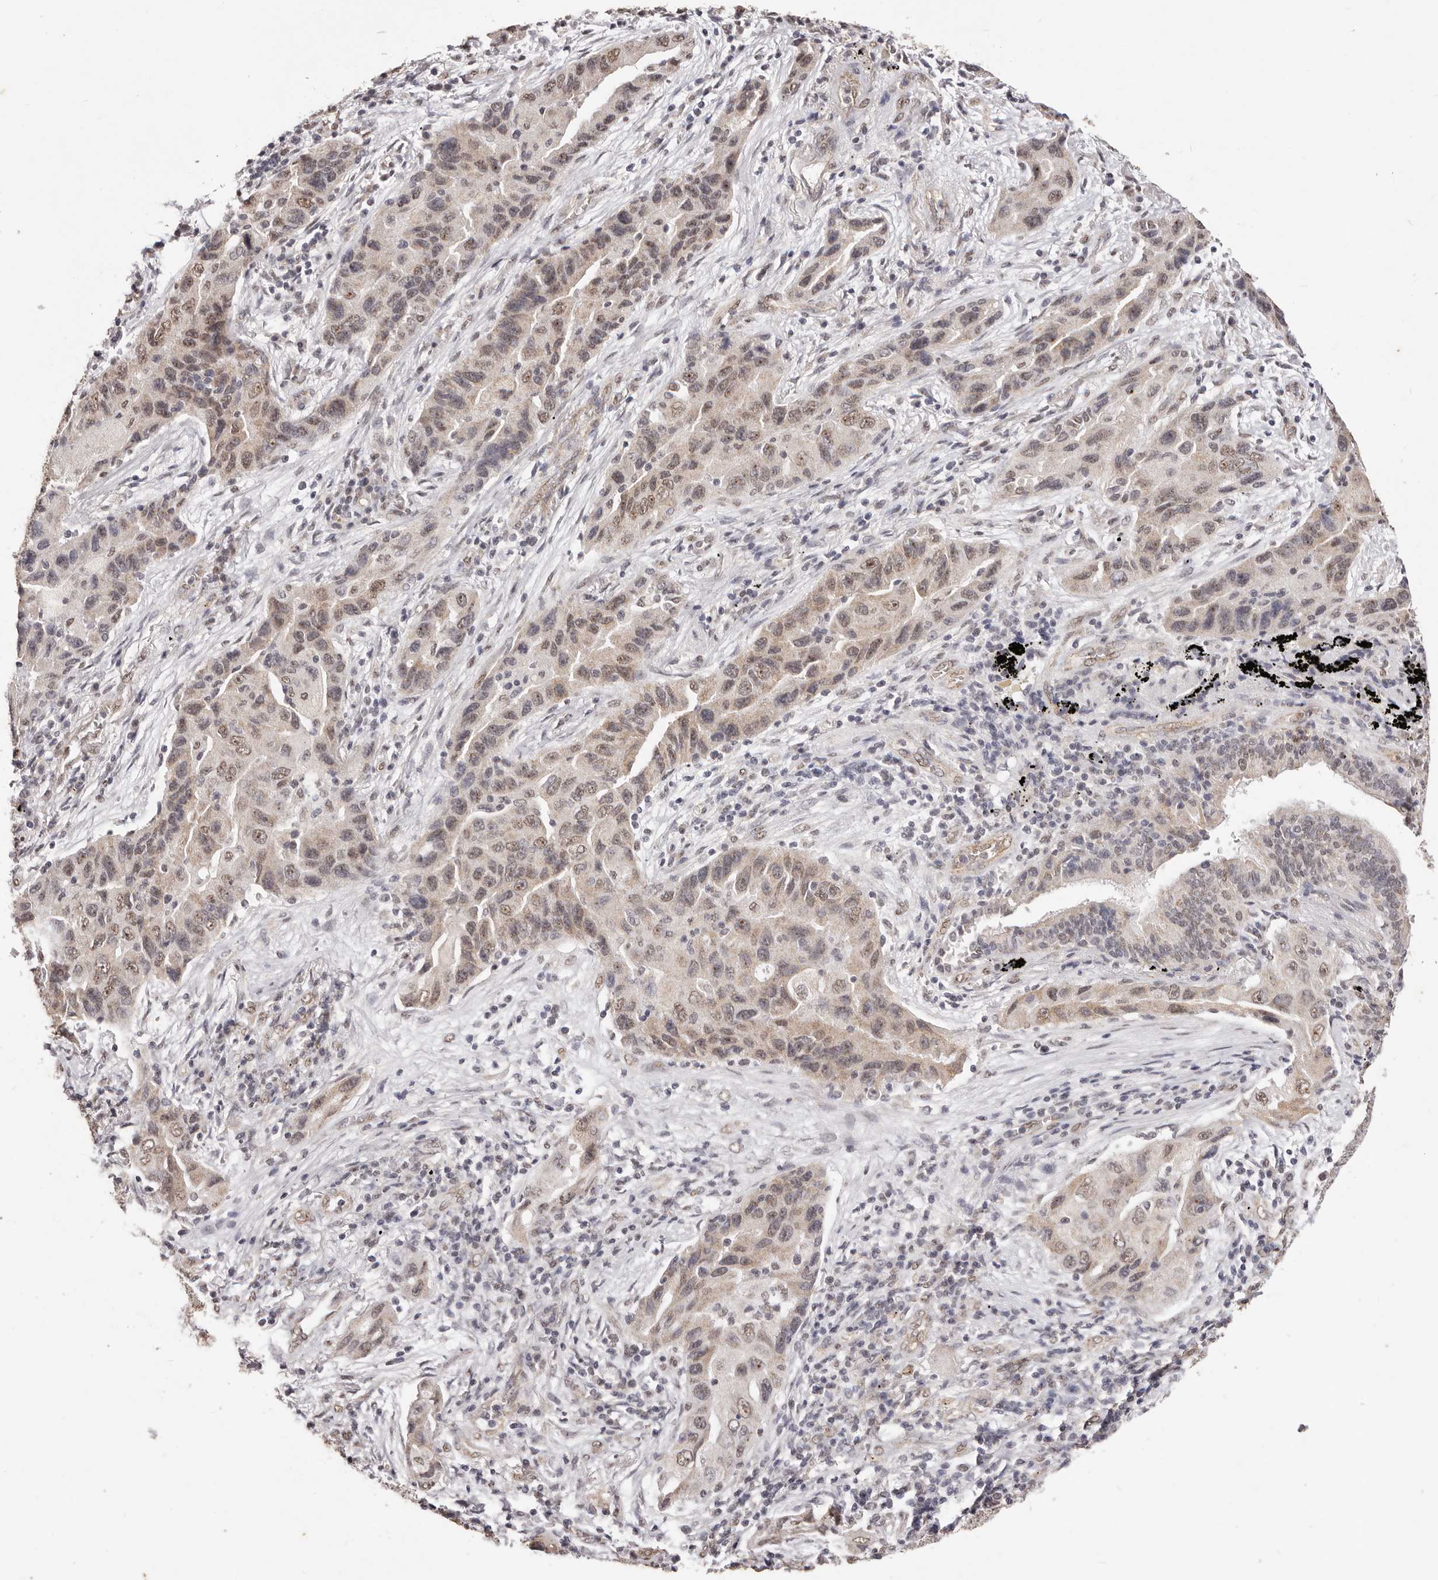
{"staining": {"intensity": "moderate", "quantity": ">75%", "location": "nuclear"}, "tissue": "lung cancer", "cell_type": "Tumor cells", "image_type": "cancer", "snomed": [{"axis": "morphology", "description": "Adenocarcinoma, NOS"}, {"axis": "topography", "description": "Lung"}], "caption": "There is medium levels of moderate nuclear staining in tumor cells of adenocarcinoma (lung), as demonstrated by immunohistochemical staining (brown color).", "gene": "RPS6KA5", "patient": {"sex": "female", "age": 65}}